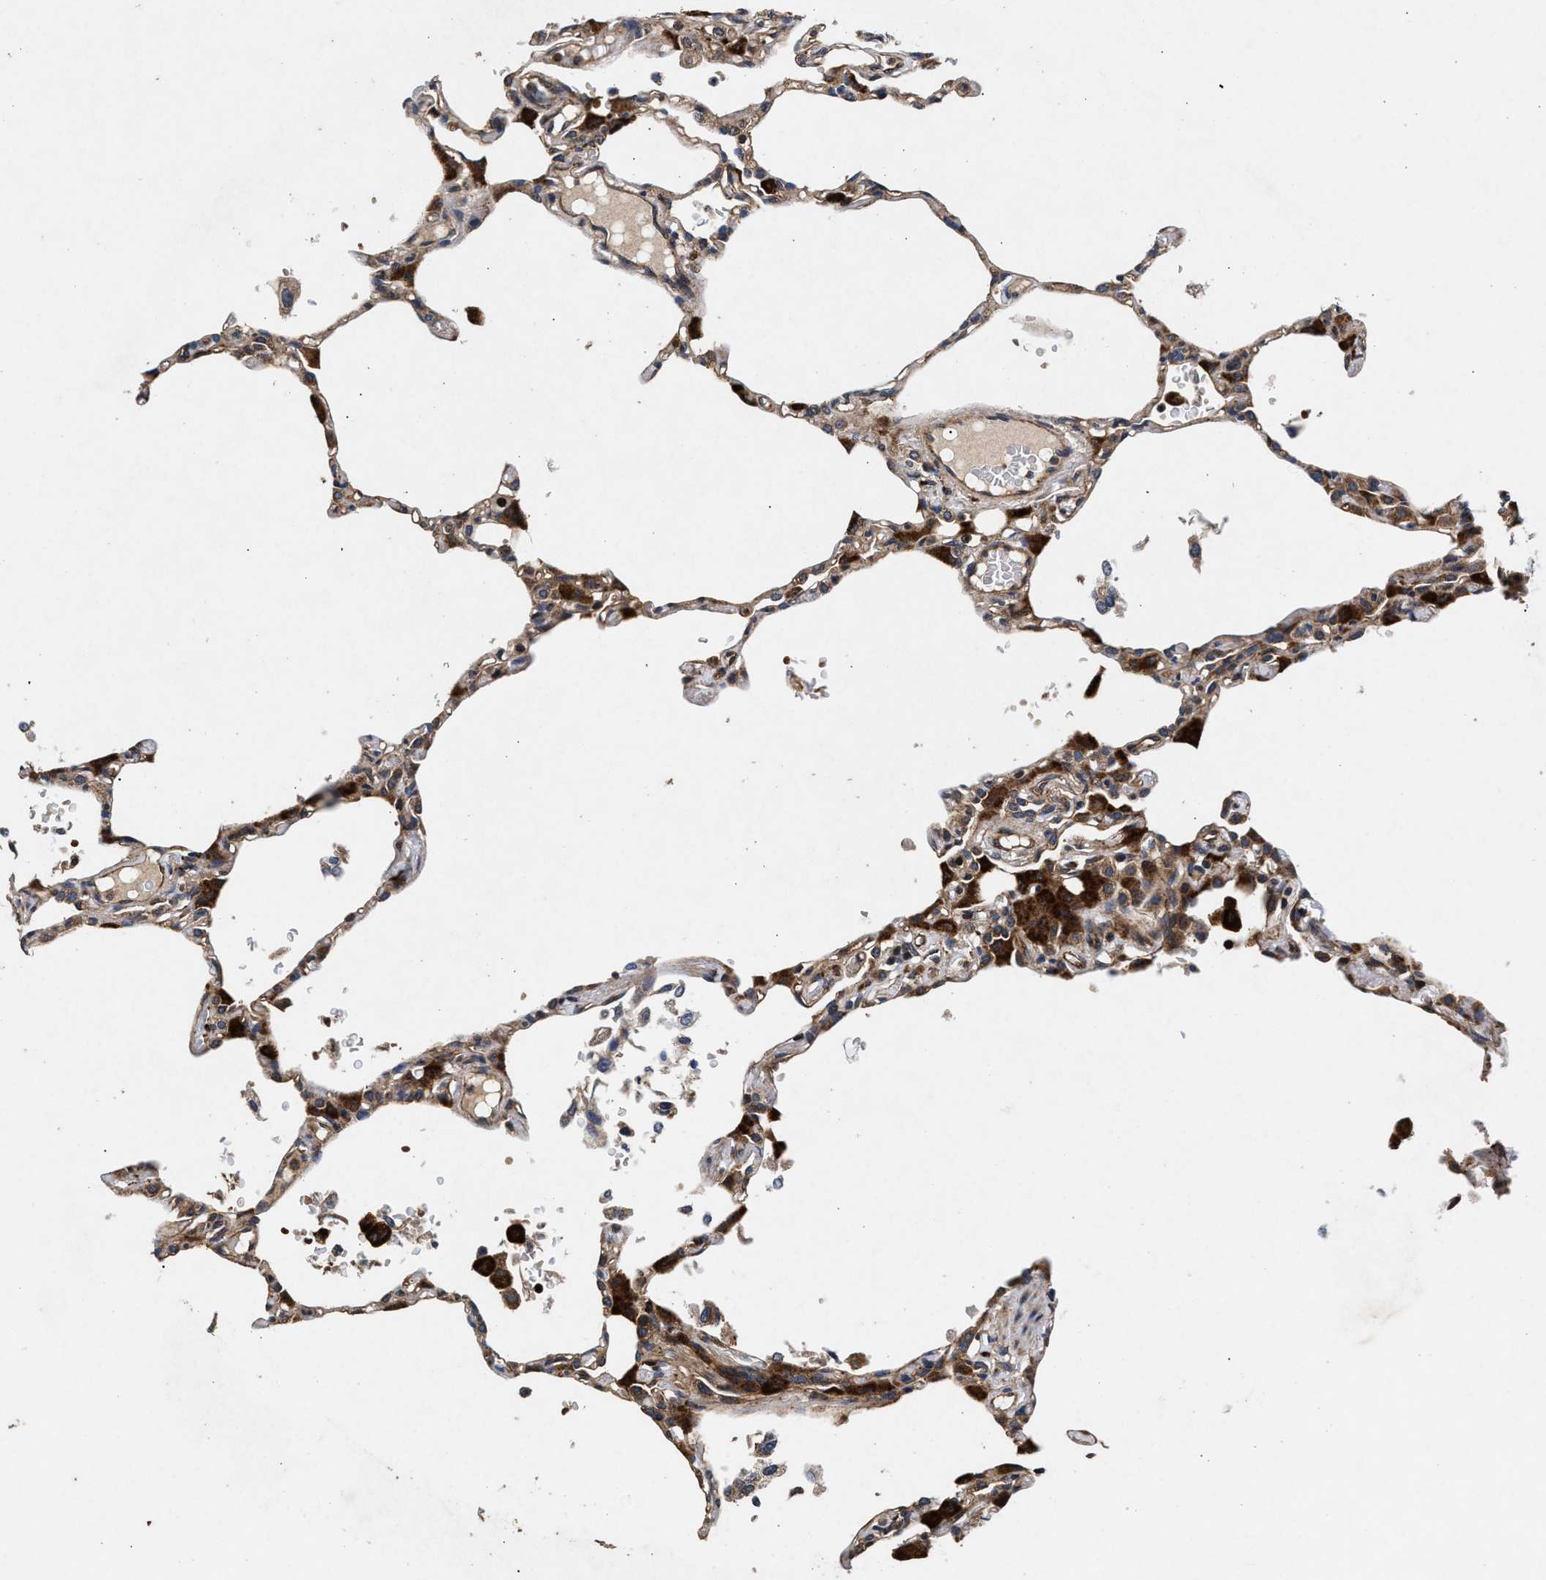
{"staining": {"intensity": "moderate", "quantity": ">75%", "location": "cytoplasmic/membranous"}, "tissue": "lung", "cell_type": "Alveolar cells", "image_type": "normal", "snomed": [{"axis": "morphology", "description": "Normal tissue, NOS"}, {"axis": "topography", "description": "Lung"}], "caption": "A high-resolution micrograph shows immunohistochemistry staining of unremarkable lung, which reveals moderate cytoplasmic/membranous positivity in about >75% of alveolar cells.", "gene": "NFKB2", "patient": {"sex": "female", "age": 49}}